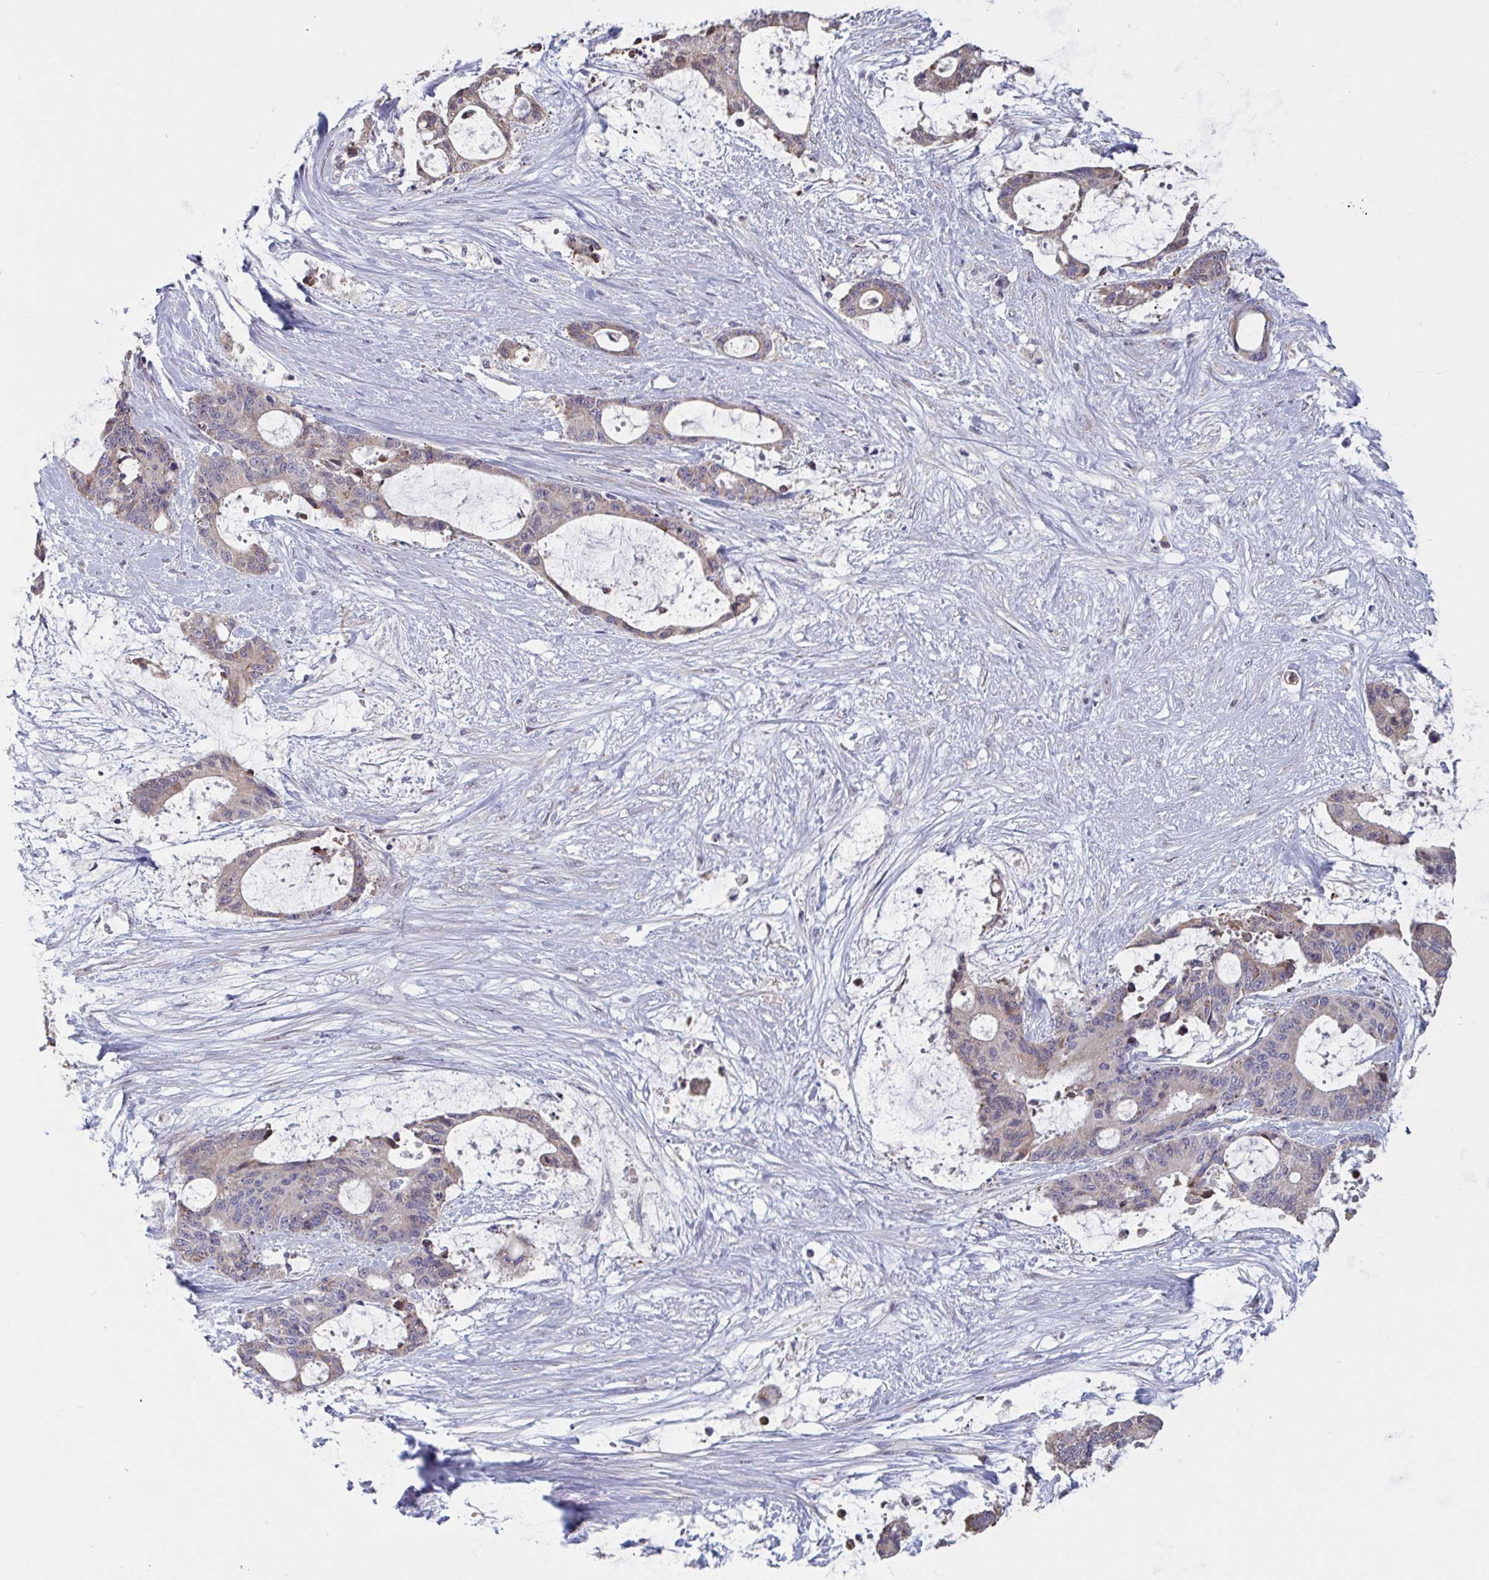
{"staining": {"intensity": "weak", "quantity": "<25%", "location": "cytoplasmic/membranous"}, "tissue": "liver cancer", "cell_type": "Tumor cells", "image_type": "cancer", "snomed": [{"axis": "morphology", "description": "Normal tissue, NOS"}, {"axis": "morphology", "description": "Cholangiocarcinoma"}, {"axis": "topography", "description": "Liver"}, {"axis": "topography", "description": "Peripheral nerve tissue"}], "caption": "Immunohistochemistry (IHC) of human liver cancer (cholangiocarcinoma) demonstrates no staining in tumor cells.", "gene": "CD1E", "patient": {"sex": "female", "age": 73}}